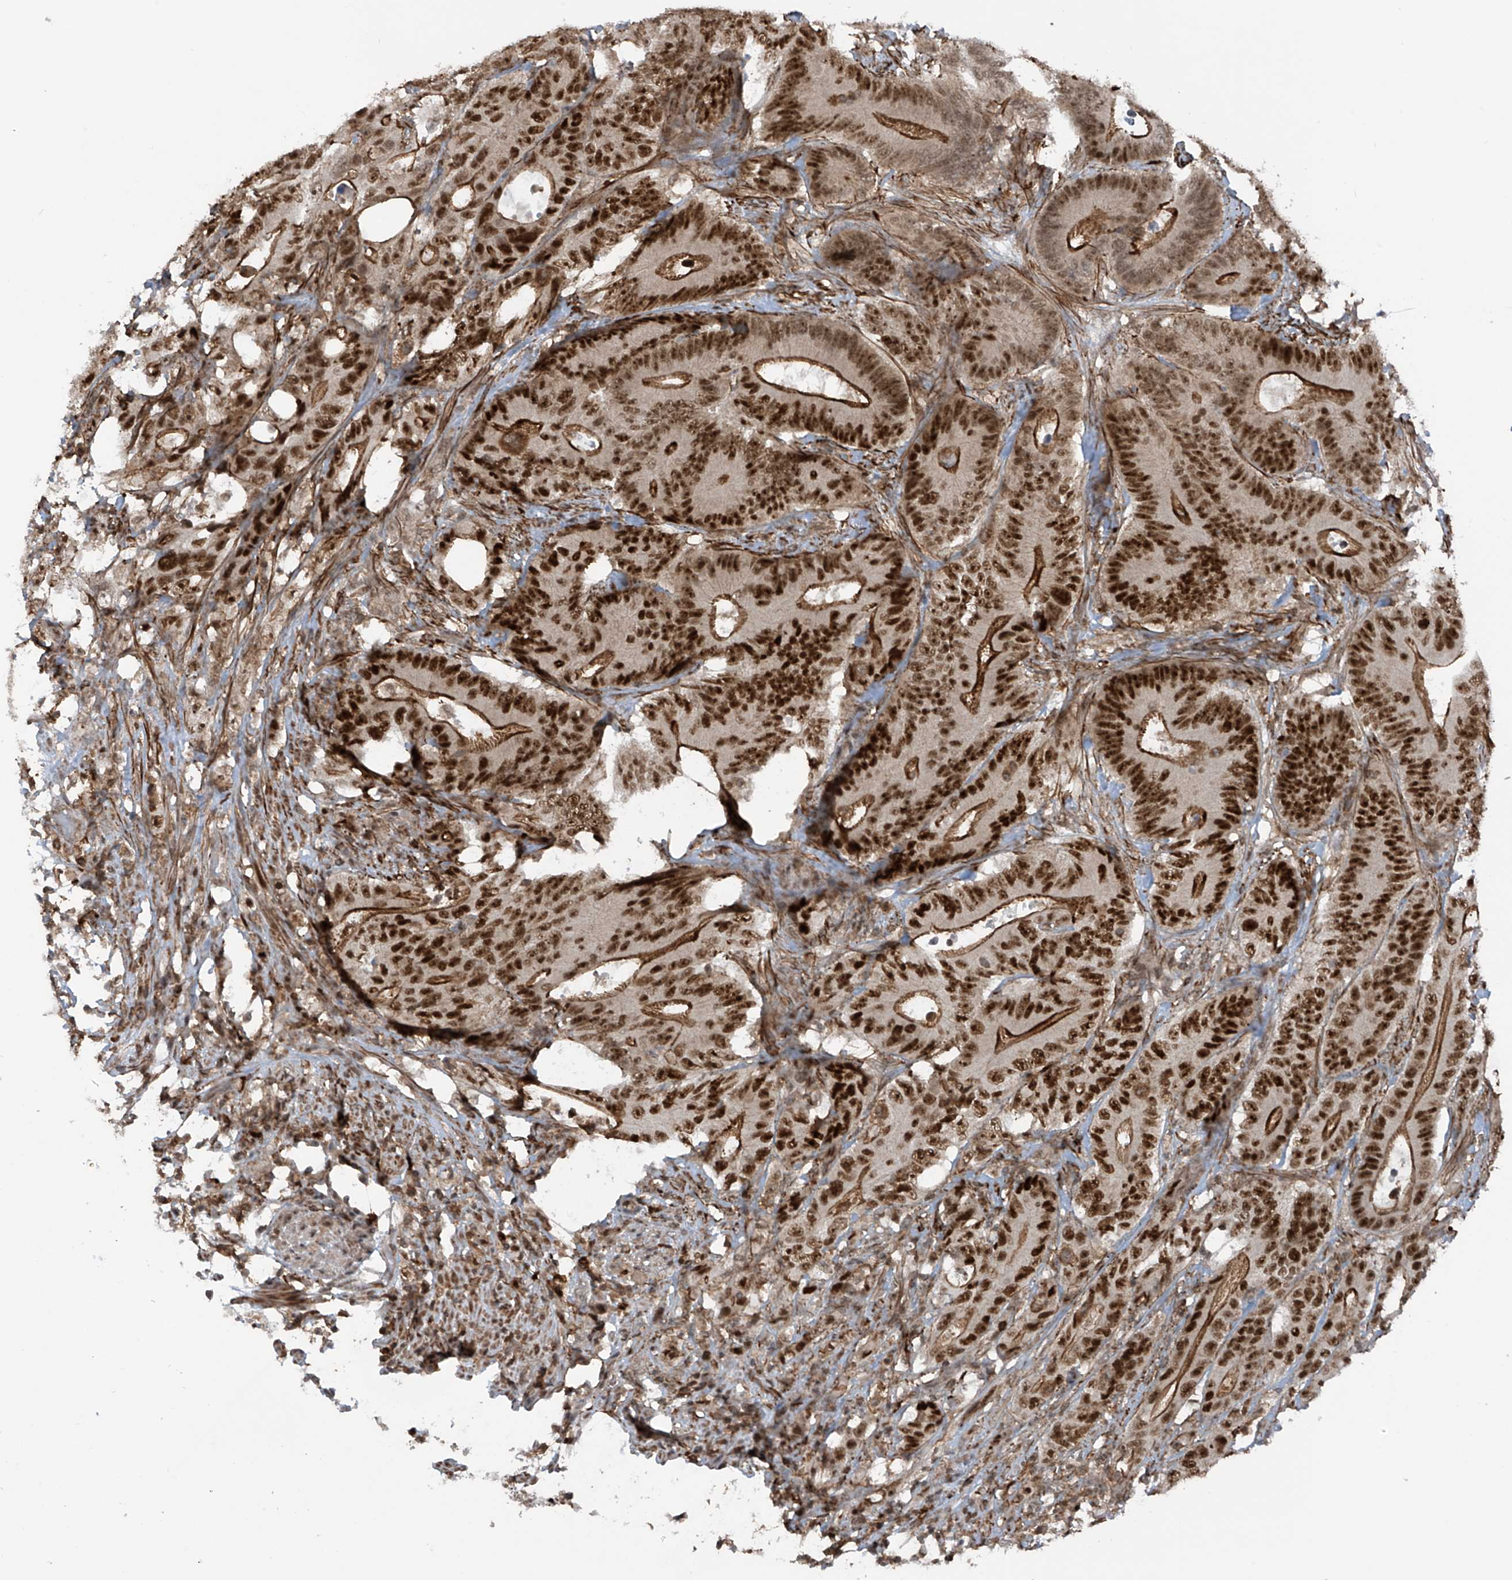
{"staining": {"intensity": "strong", "quantity": ">75%", "location": "cytoplasmic/membranous,nuclear"}, "tissue": "colorectal cancer", "cell_type": "Tumor cells", "image_type": "cancer", "snomed": [{"axis": "morphology", "description": "Adenocarcinoma, NOS"}, {"axis": "topography", "description": "Colon"}], "caption": "Strong cytoplasmic/membranous and nuclear positivity is identified in approximately >75% of tumor cells in adenocarcinoma (colorectal). The protein of interest is stained brown, and the nuclei are stained in blue (DAB (3,3'-diaminobenzidine) IHC with brightfield microscopy, high magnification).", "gene": "REPIN1", "patient": {"sex": "male", "age": 83}}